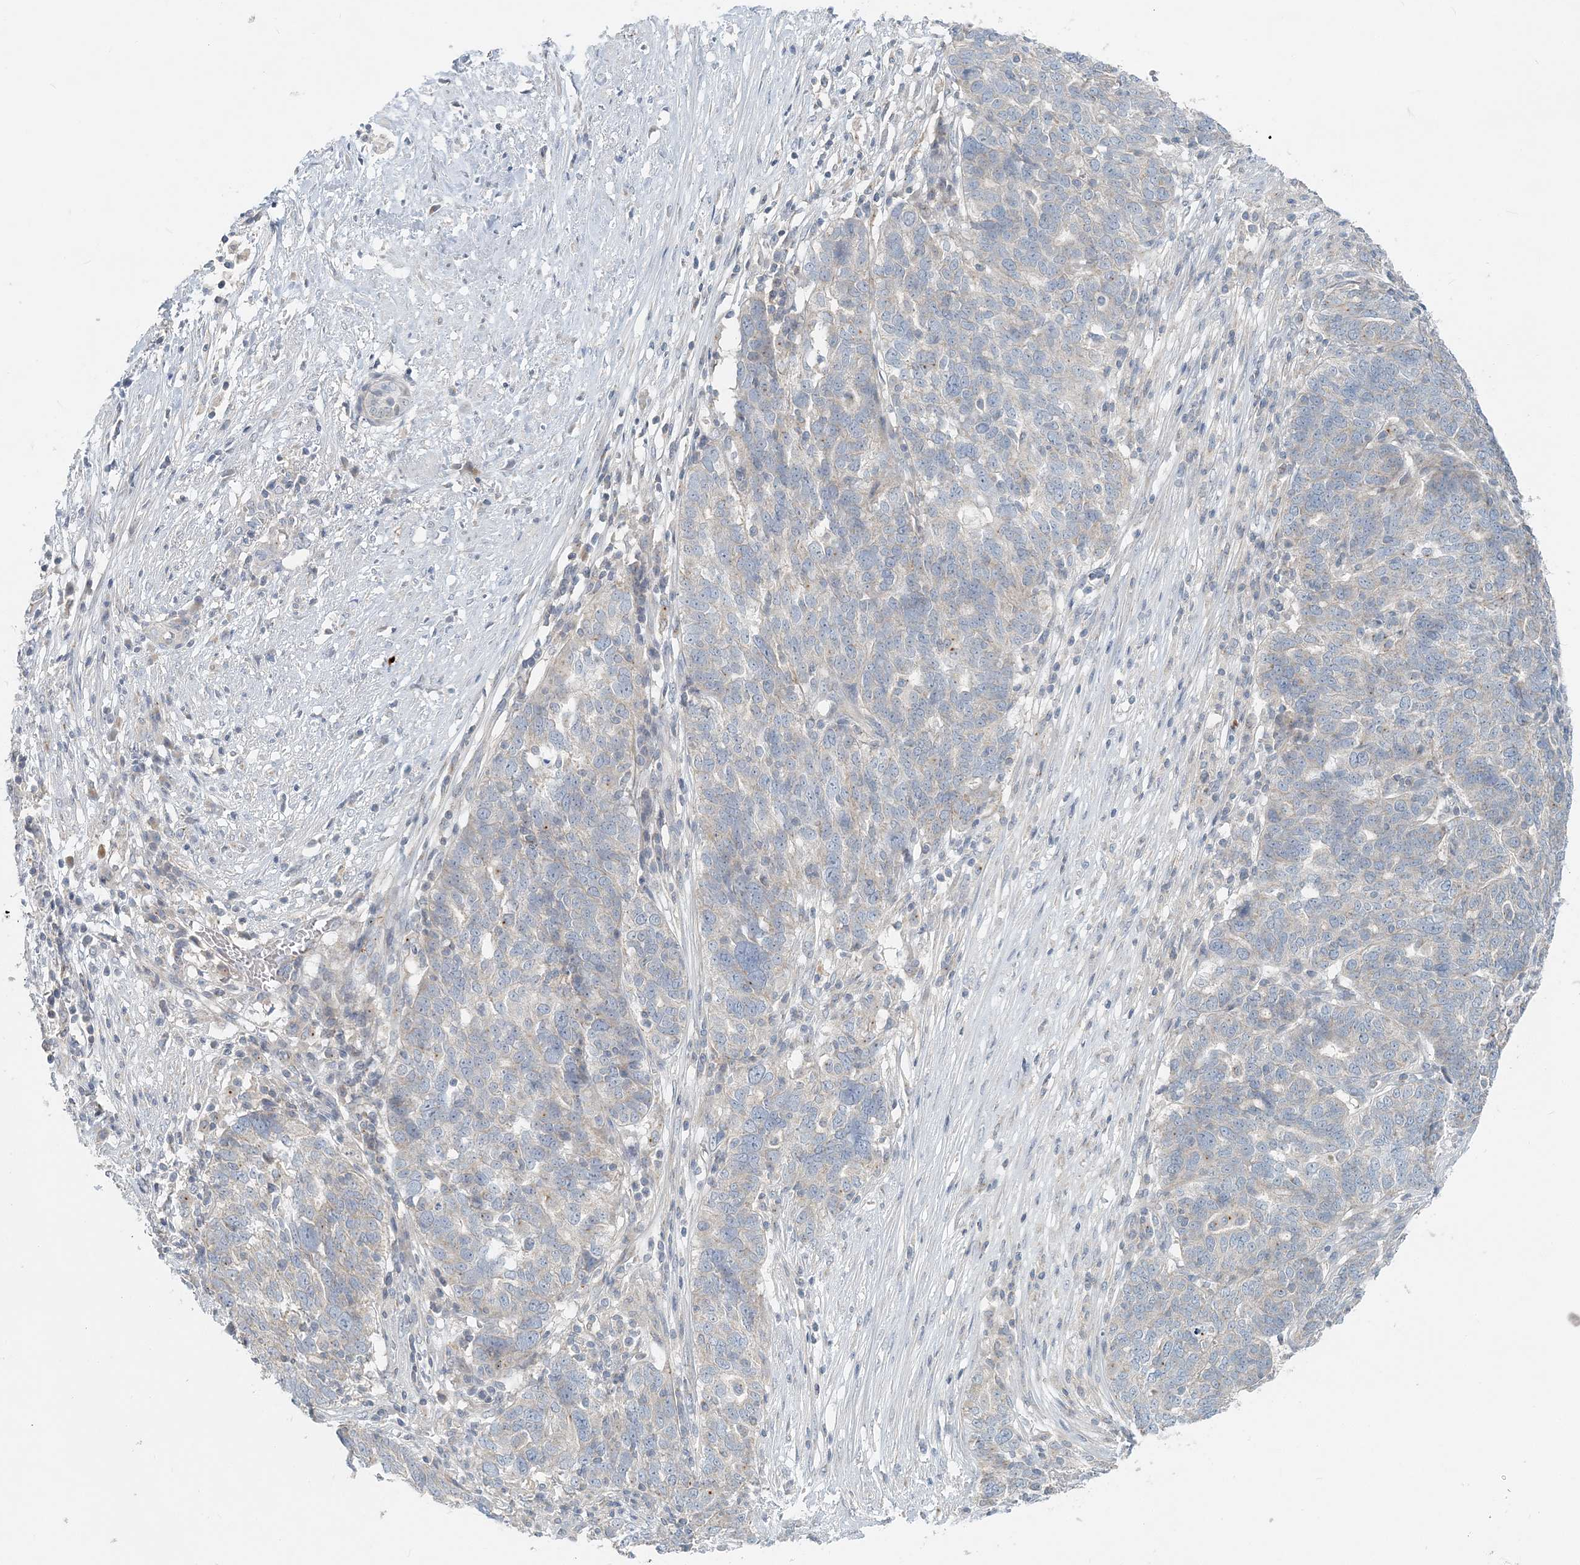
{"staining": {"intensity": "weak", "quantity": "<25%", "location": "cytoplasmic/membranous"}, "tissue": "ovarian cancer", "cell_type": "Tumor cells", "image_type": "cancer", "snomed": [{"axis": "morphology", "description": "Cystadenocarcinoma, serous, NOS"}, {"axis": "topography", "description": "Ovary"}], "caption": "Immunohistochemistry (IHC) of human serous cystadenocarcinoma (ovarian) demonstrates no expression in tumor cells.", "gene": "NAA11", "patient": {"sex": "female", "age": 59}}